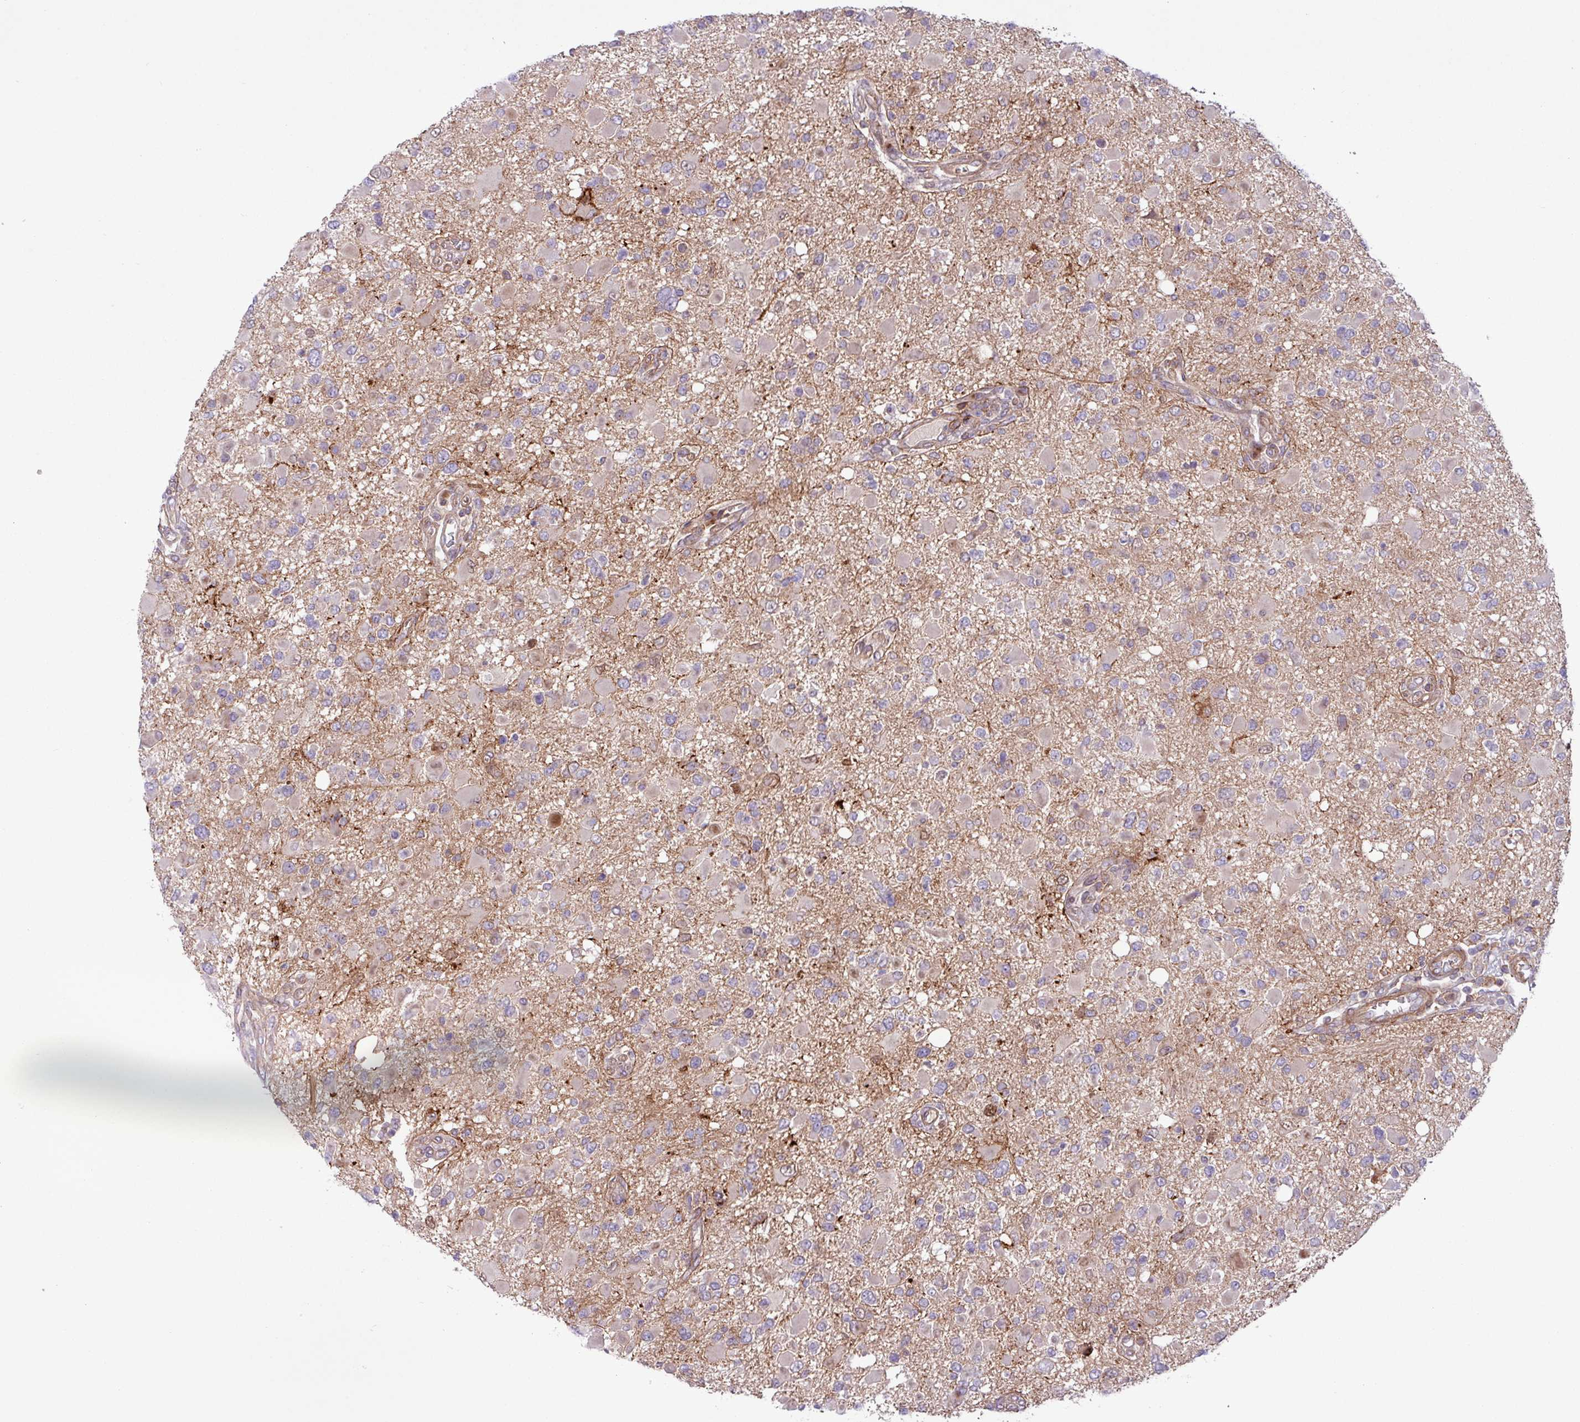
{"staining": {"intensity": "negative", "quantity": "none", "location": "none"}, "tissue": "glioma", "cell_type": "Tumor cells", "image_type": "cancer", "snomed": [{"axis": "morphology", "description": "Glioma, malignant, High grade"}, {"axis": "topography", "description": "Brain"}], "caption": "IHC image of glioma stained for a protein (brown), which displays no positivity in tumor cells. (DAB IHC visualized using brightfield microscopy, high magnification).", "gene": "CNTRL", "patient": {"sex": "male", "age": 53}}